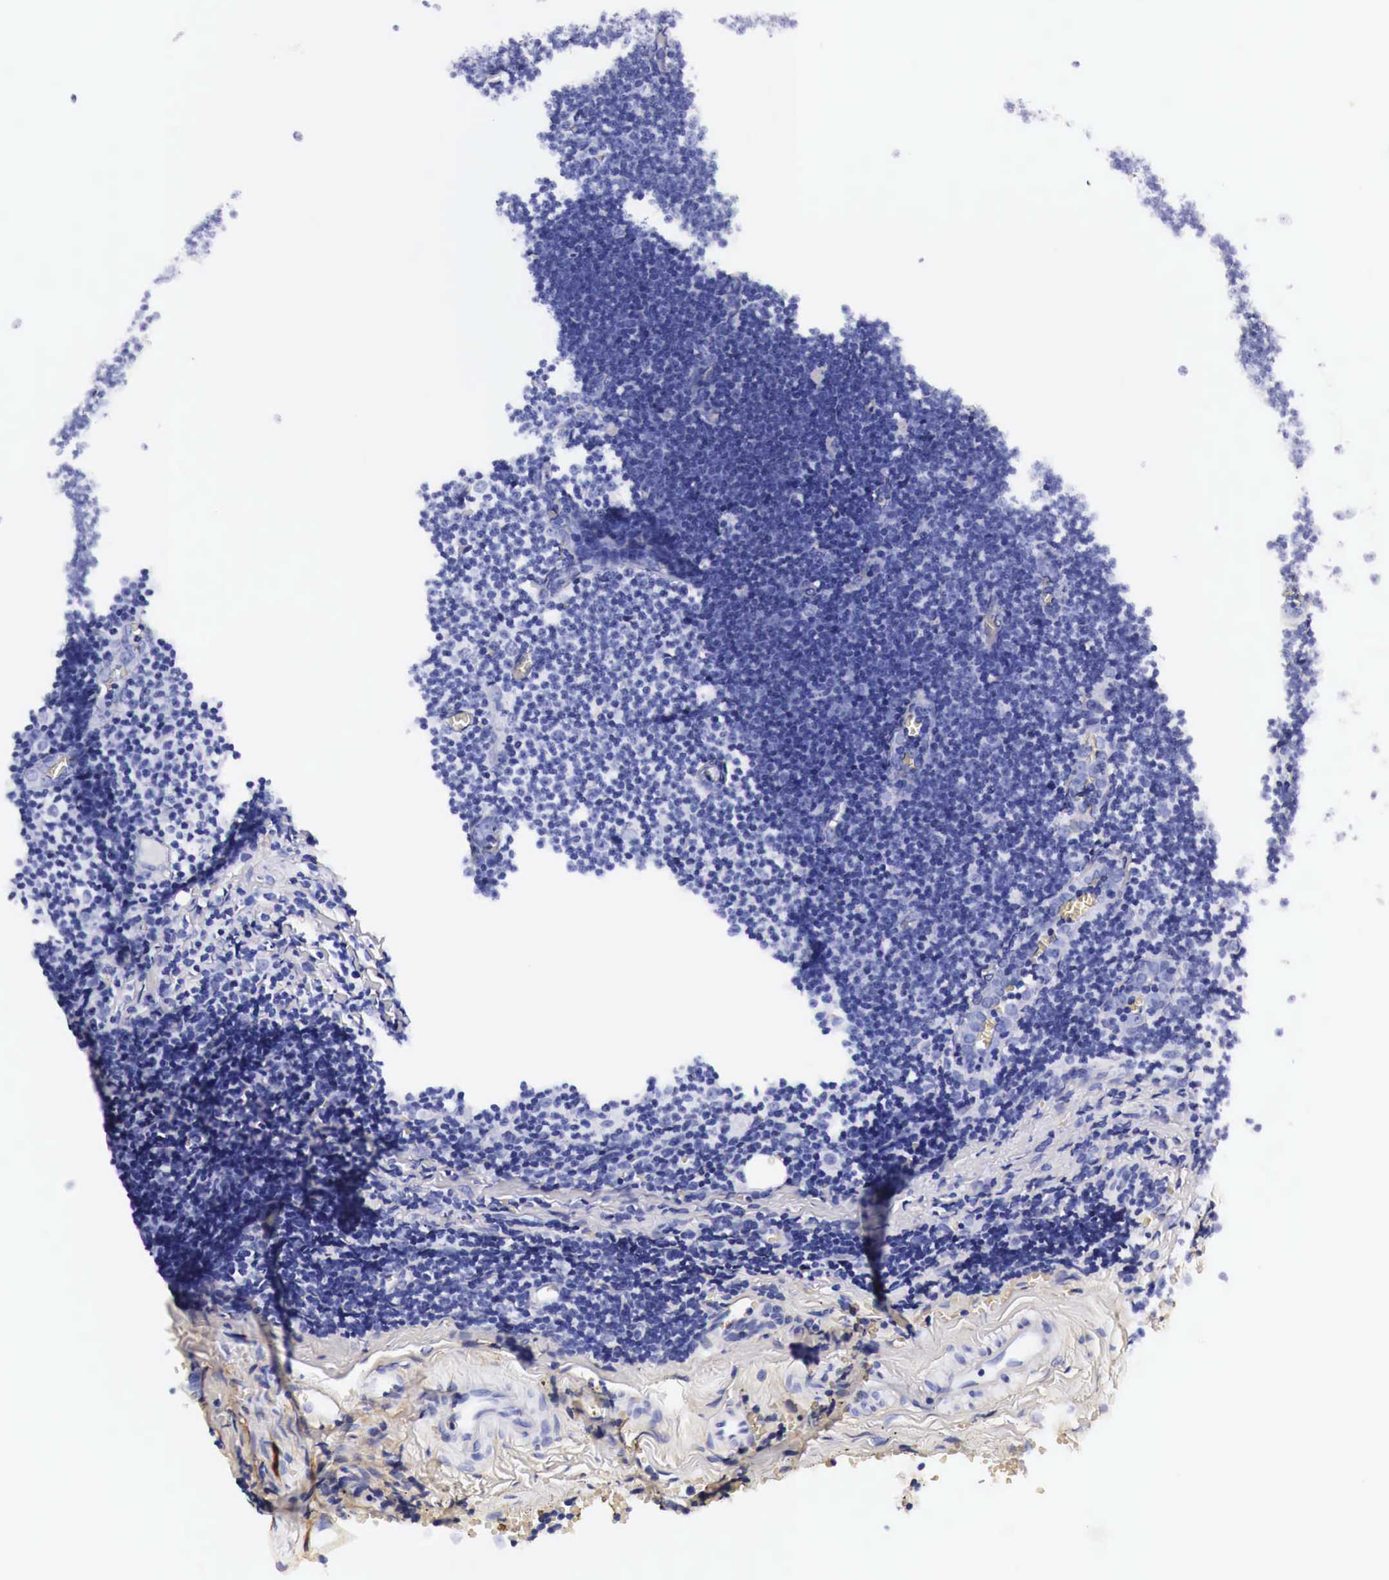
{"staining": {"intensity": "negative", "quantity": "none", "location": "none"}, "tissue": "lymphoma", "cell_type": "Tumor cells", "image_type": "cancer", "snomed": [{"axis": "morphology", "description": "Malignant lymphoma, non-Hodgkin's type, Low grade"}, {"axis": "topography", "description": "Lymph node"}], "caption": "High magnification brightfield microscopy of malignant lymphoma, non-Hodgkin's type (low-grade) stained with DAB (3,3'-diaminobenzidine) (brown) and counterstained with hematoxylin (blue): tumor cells show no significant positivity. (DAB (3,3'-diaminobenzidine) immunohistochemistry with hematoxylin counter stain).", "gene": "EGFR", "patient": {"sex": "male", "age": 57}}